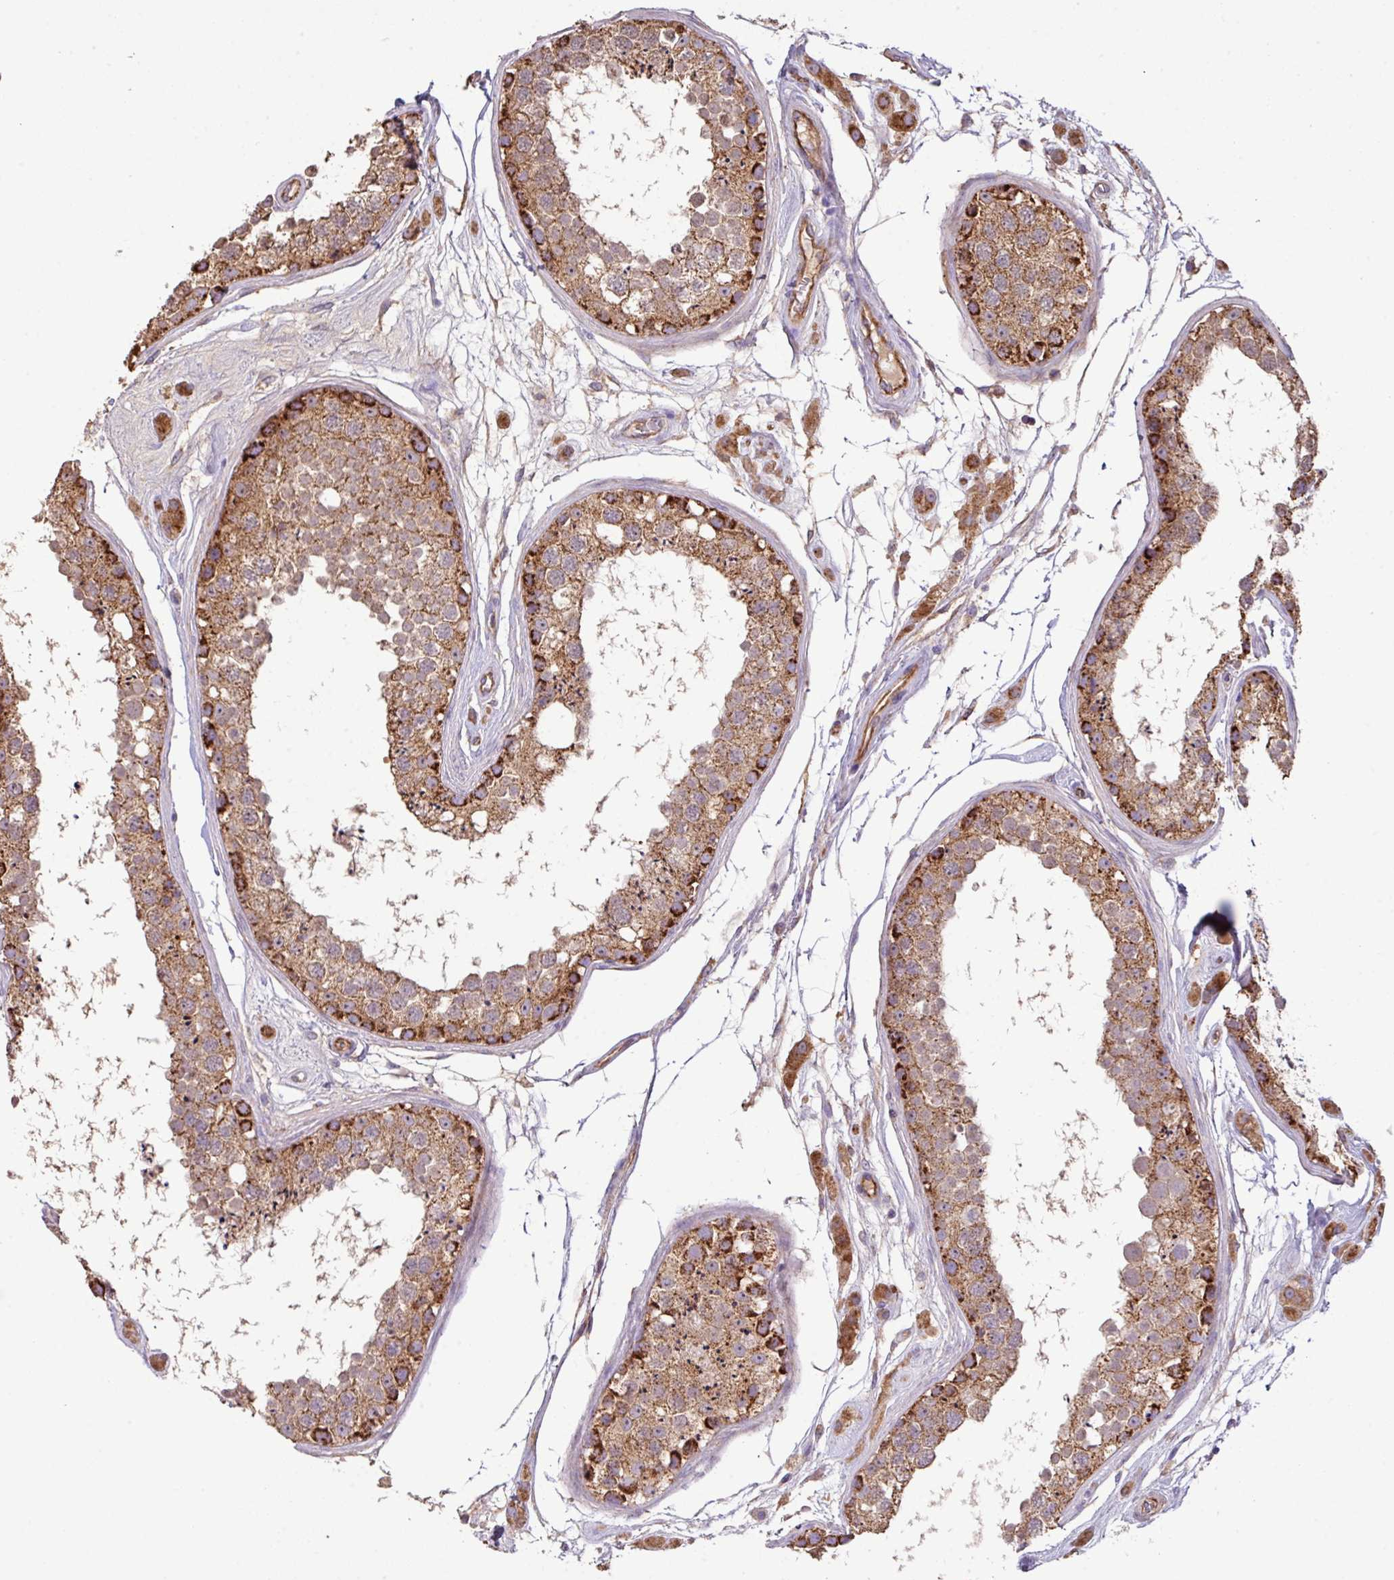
{"staining": {"intensity": "strong", "quantity": ">75%", "location": "cytoplasmic/membranous"}, "tissue": "testis", "cell_type": "Cells in seminiferous ducts", "image_type": "normal", "snomed": [{"axis": "morphology", "description": "Normal tissue, NOS"}, {"axis": "topography", "description": "Testis"}], "caption": "Strong cytoplasmic/membranous expression is present in approximately >75% of cells in seminiferous ducts in normal testis.", "gene": "LRRC53", "patient": {"sex": "male", "age": 25}}